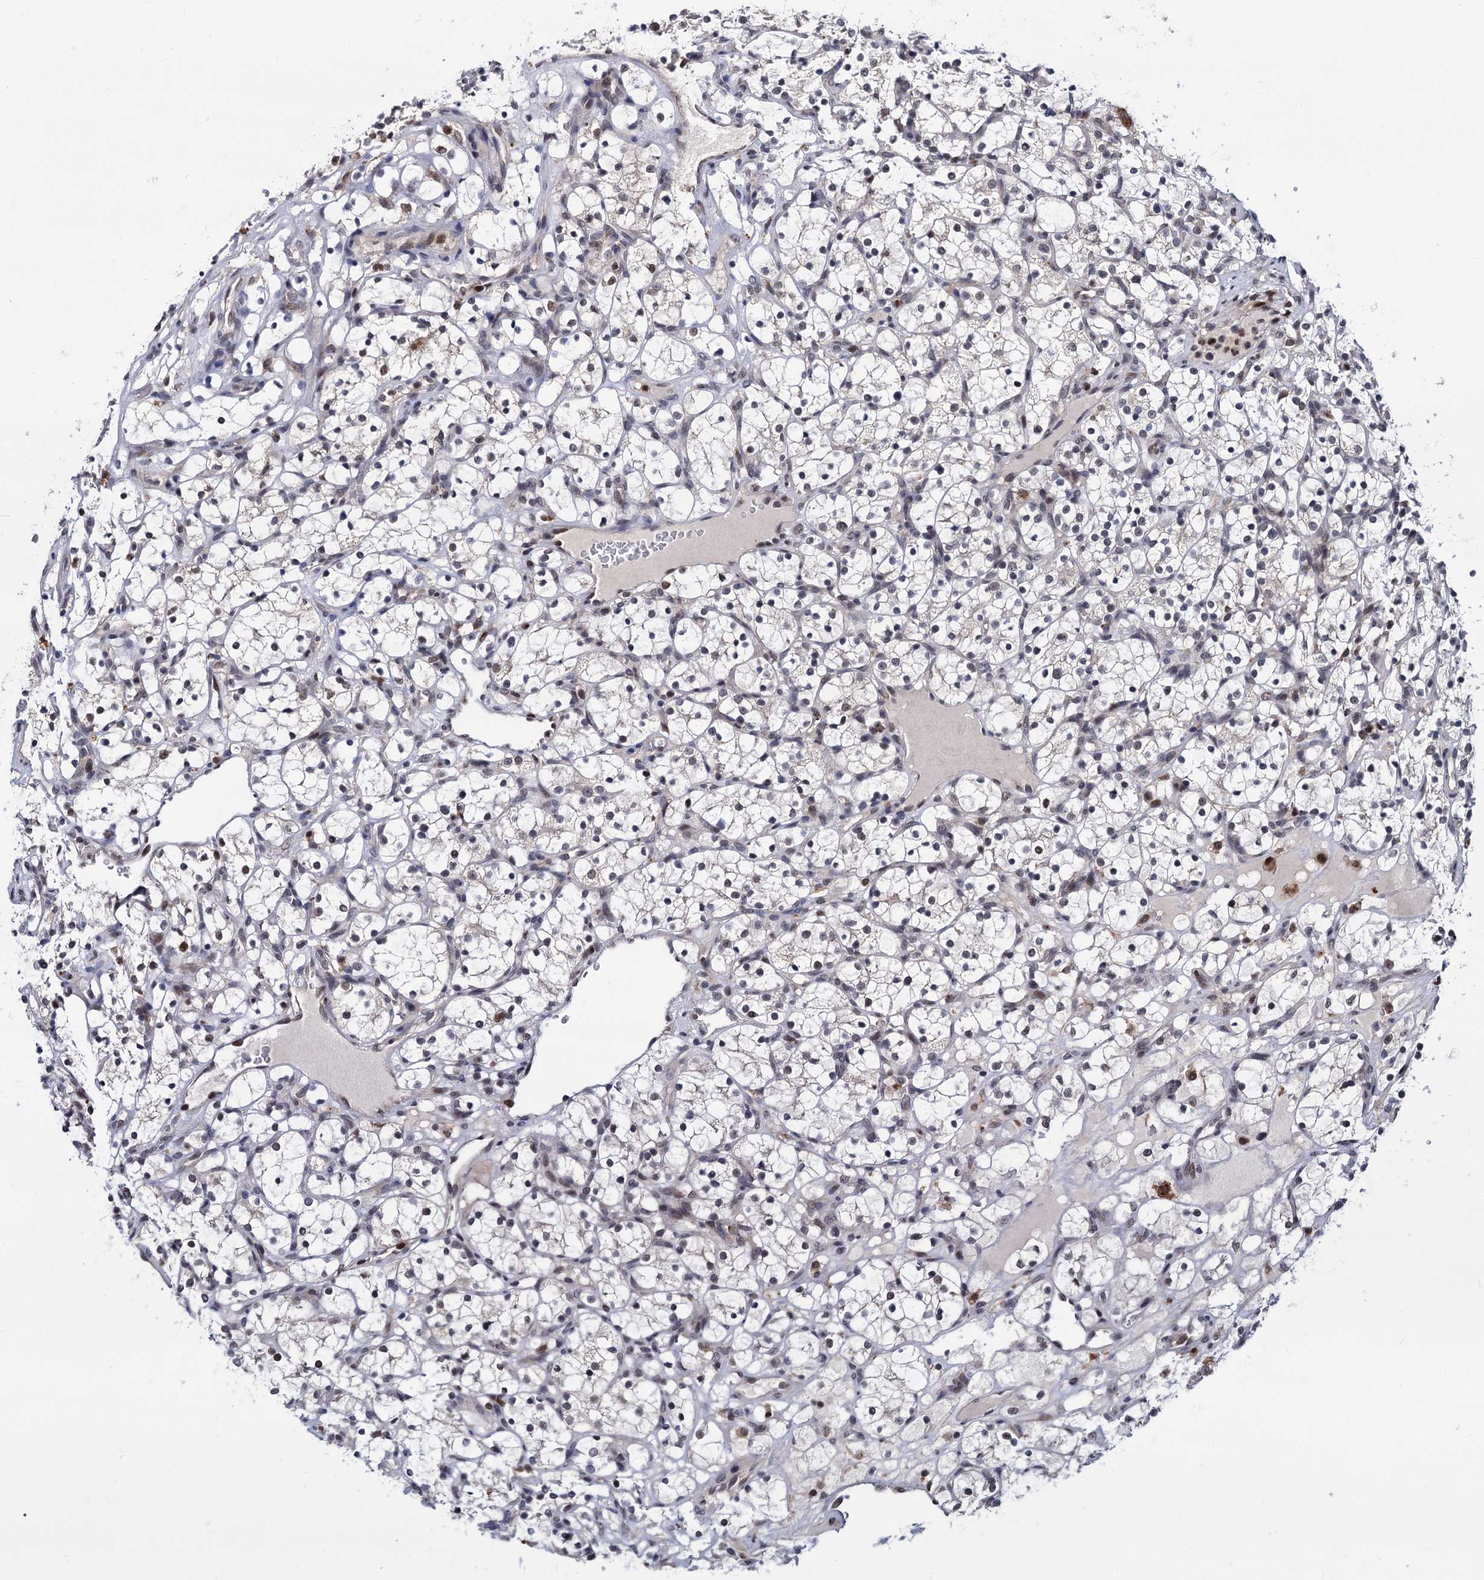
{"staining": {"intensity": "negative", "quantity": "none", "location": "none"}, "tissue": "renal cancer", "cell_type": "Tumor cells", "image_type": "cancer", "snomed": [{"axis": "morphology", "description": "Adenocarcinoma, NOS"}, {"axis": "topography", "description": "Kidney"}], "caption": "The micrograph demonstrates no significant expression in tumor cells of renal cancer.", "gene": "RNASEH2B", "patient": {"sex": "female", "age": 69}}